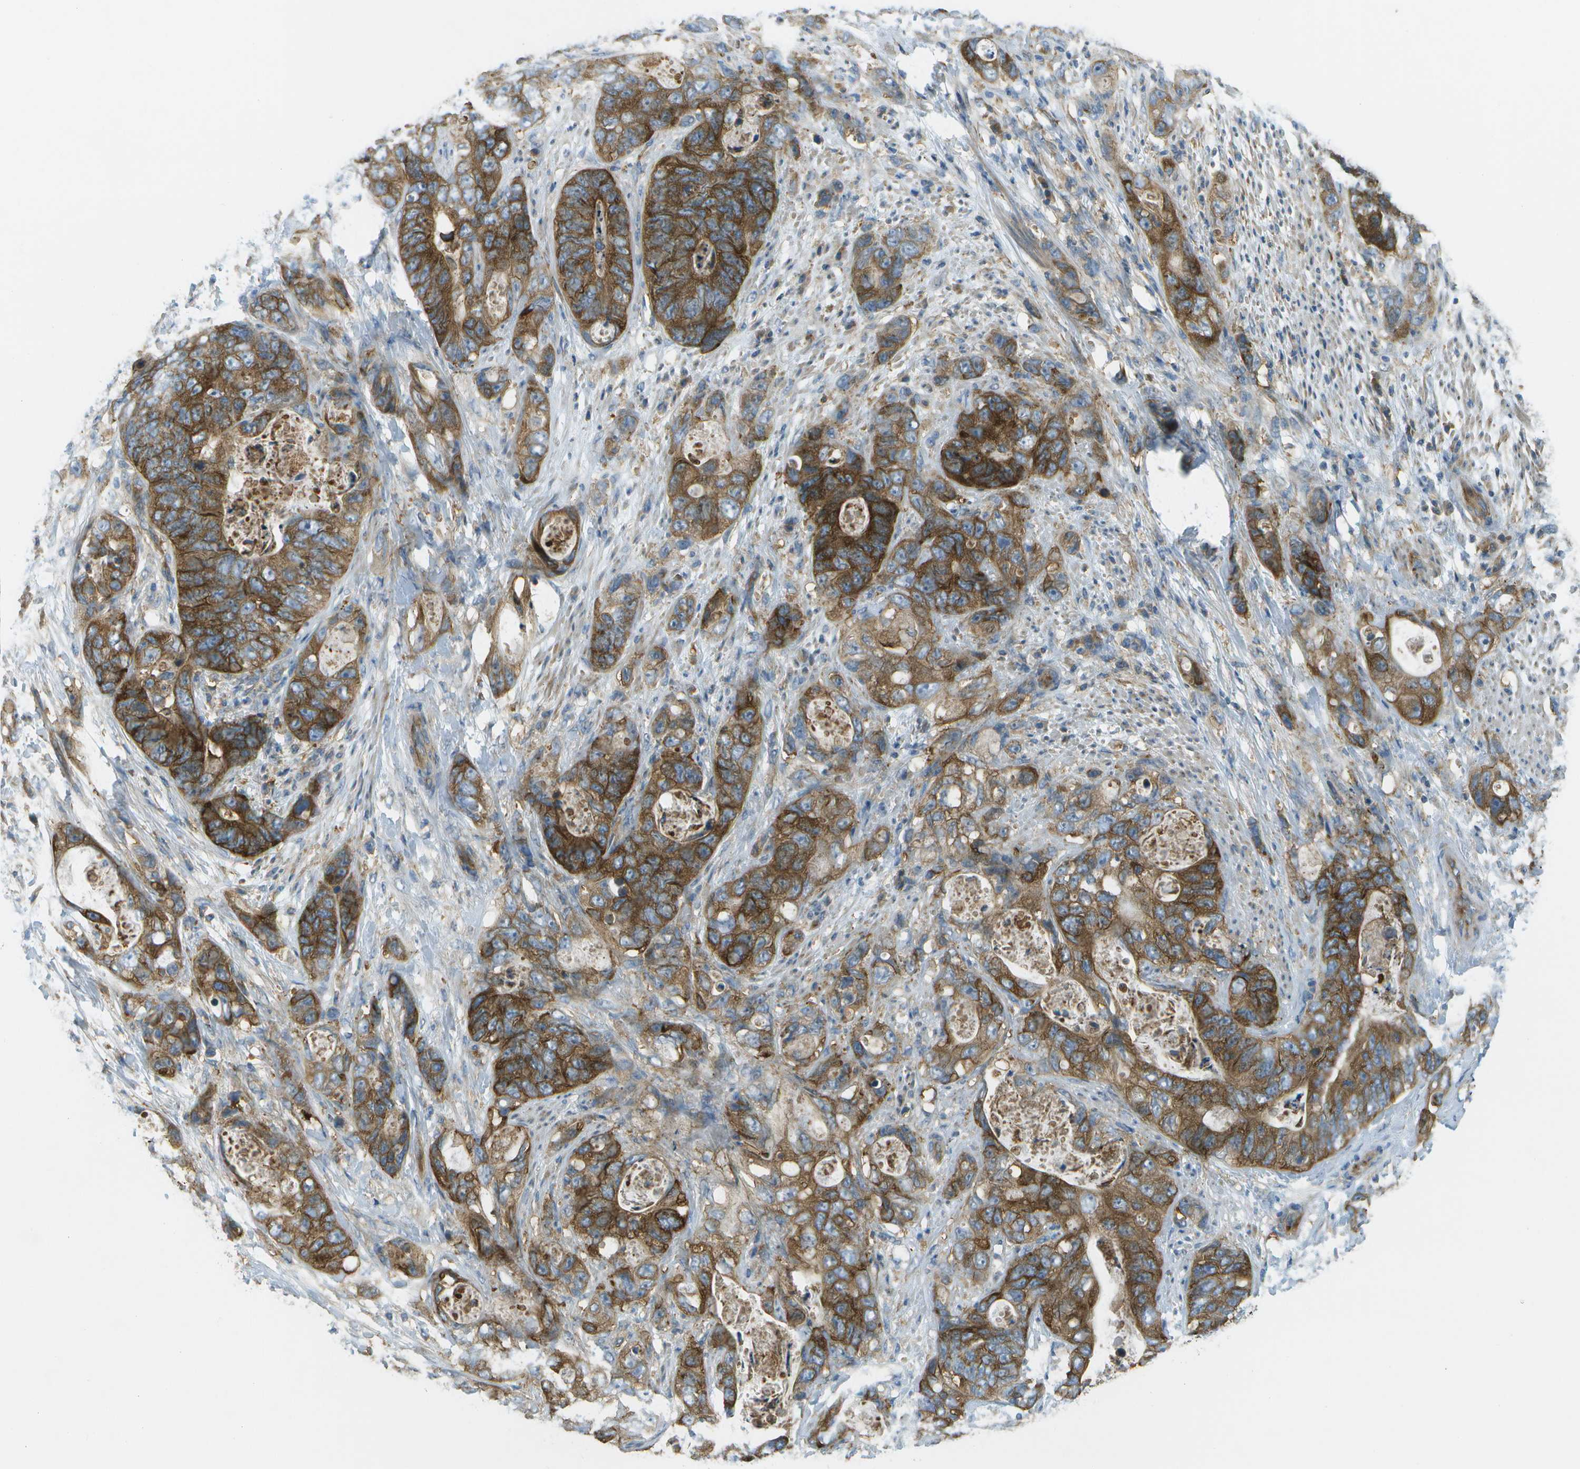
{"staining": {"intensity": "strong", "quantity": ">75%", "location": "cytoplasmic/membranous"}, "tissue": "stomach cancer", "cell_type": "Tumor cells", "image_type": "cancer", "snomed": [{"axis": "morphology", "description": "Adenocarcinoma, NOS"}, {"axis": "topography", "description": "Stomach"}], "caption": "This micrograph demonstrates IHC staining of human stomach adenocarcinoma, with high strong cytoplasmic/membranous expression in about >75% of tumor cells.", "gene": "WNK2", "patient": {"sex": "female", "age": 89}}